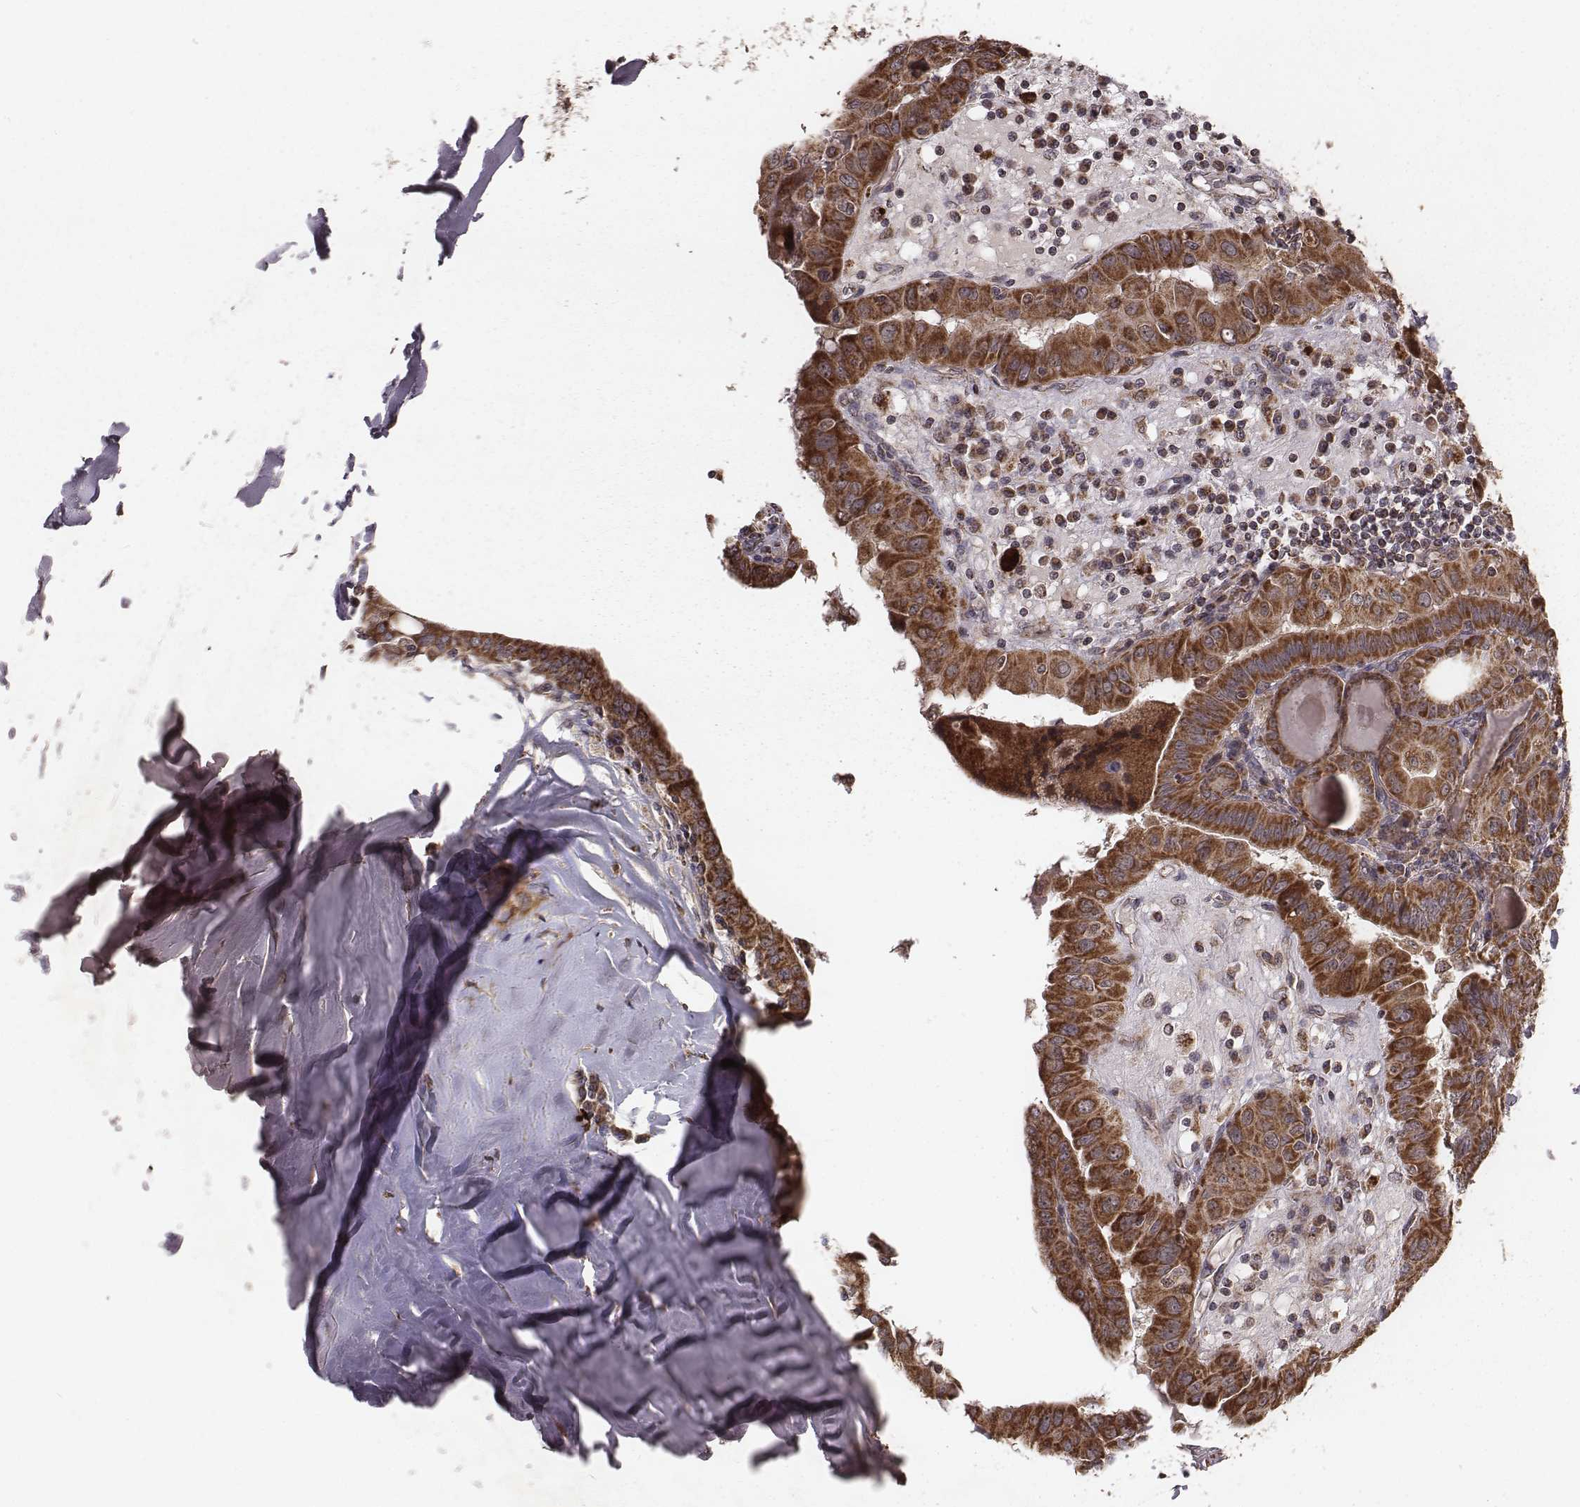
{"staining": {"intensity": "moderate", "quantity": ">75%", "location": "cytoplasmic/membranous"}, "tissue": "thyroid cancer", "cell_type": "Tumor cells", "image_type": "cancer", "snomed": [{"axis": "morphology", "description": "Papillary adenocarcinoma, NOS"}, {"axis": "topography", "description": "Thyroid gland"}], "caption": "The immunohistochemical stain labels moderate cytoplasmic/membranous expression in tumor cells of thyroid papillary adenocarcinoma tissue.", "gene": "ZDHHC21", "patient": {"sex": "female", "age": 37}}